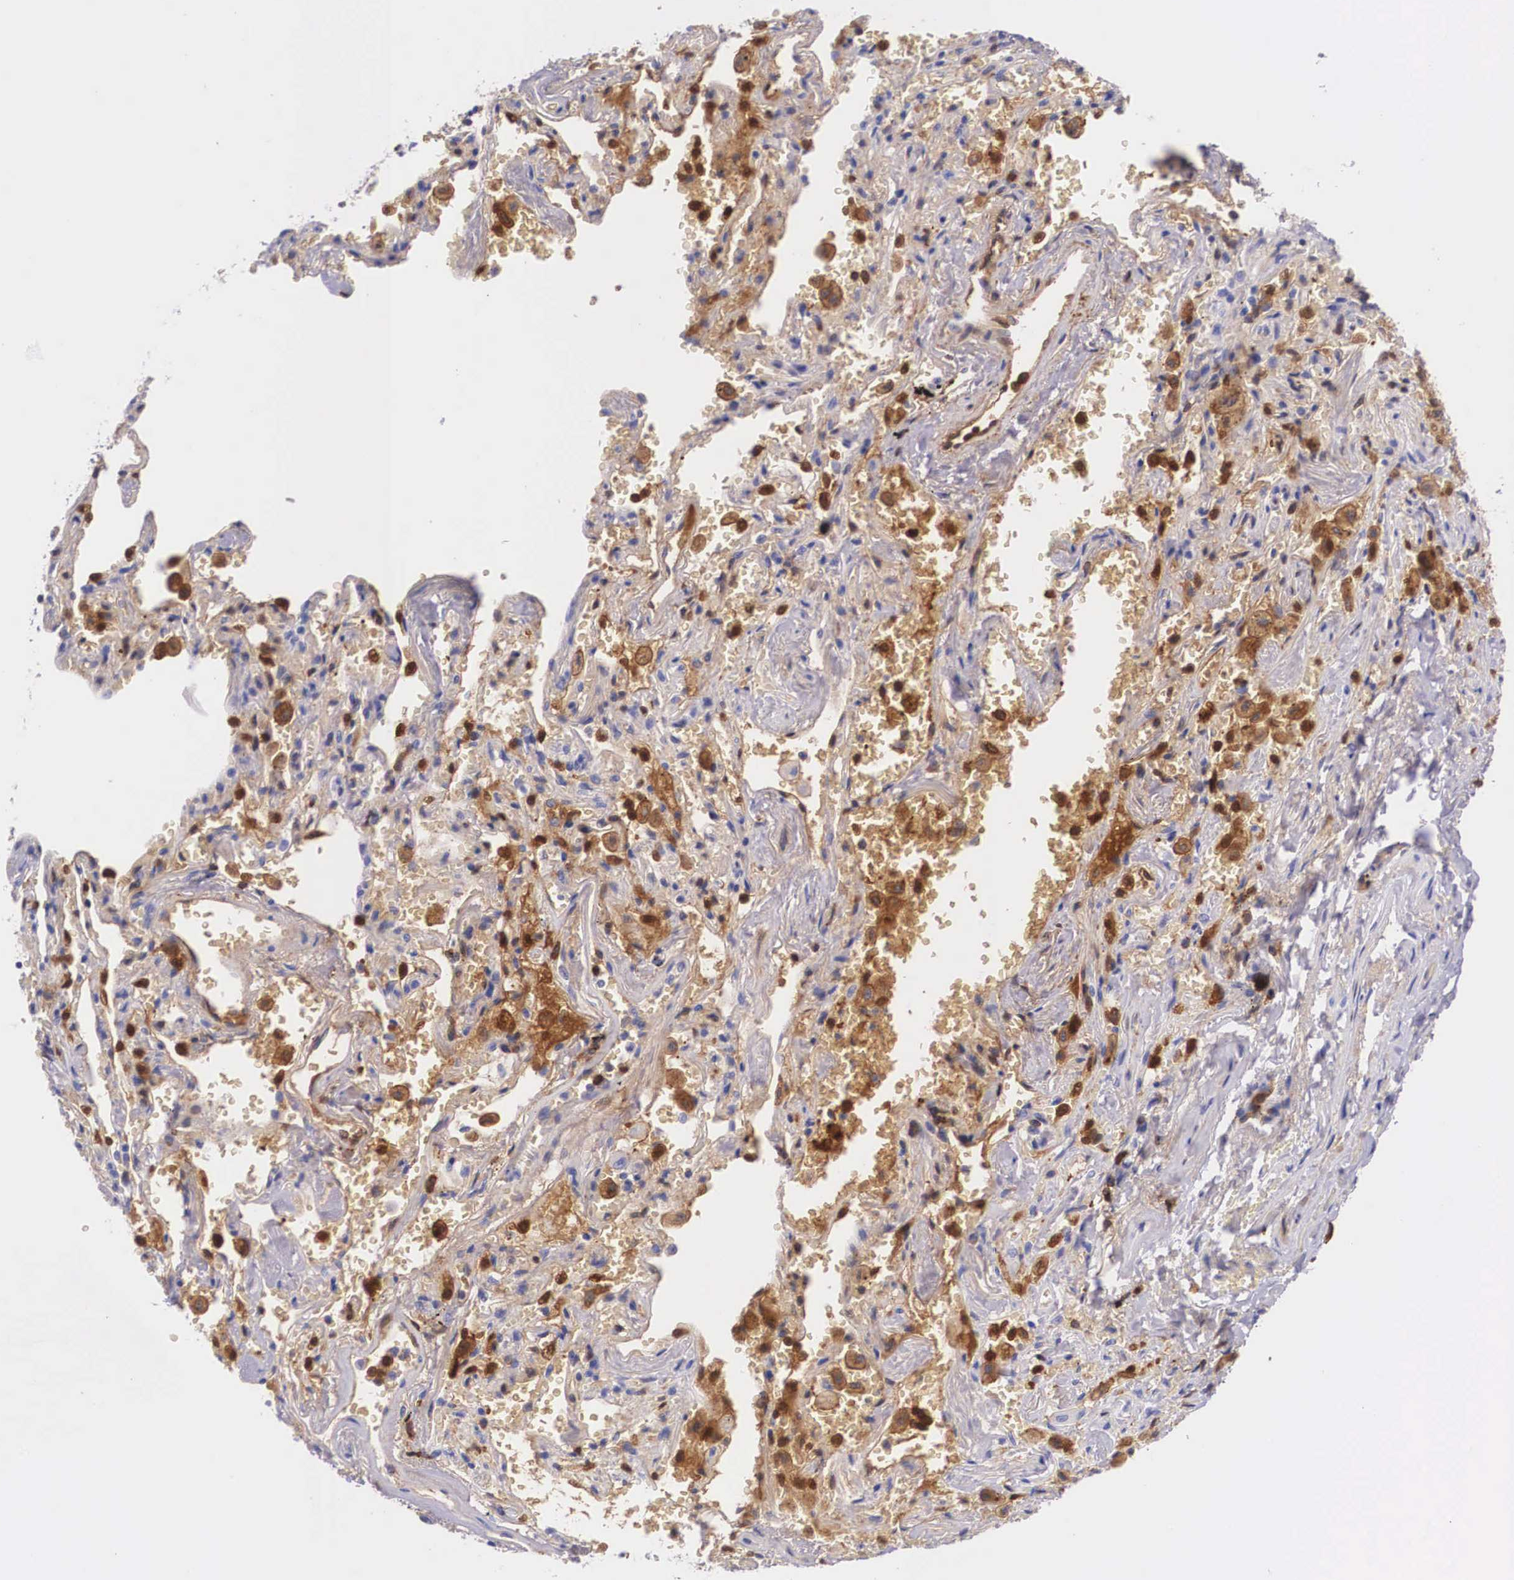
{"staining": {"intensity": "negative", "quantity": "none", "location": "none"}, "tissue": "adipose tissue", "cell_type": "Adipocytes", "image_type": "normal", "snomed": [{"axis": "morphology", "description": "Normal tissue, NOS"}, {"axis": "topography", "description": "Cartilage tissue"}, {"axis": "topography", "description": "Lung"}], "caption": "Immunohistochemistry of unremarkable adipose tissue shows no staining in adipocytes.", "gene": "PLG", "patient": {"sex": "male", "age": 65}}